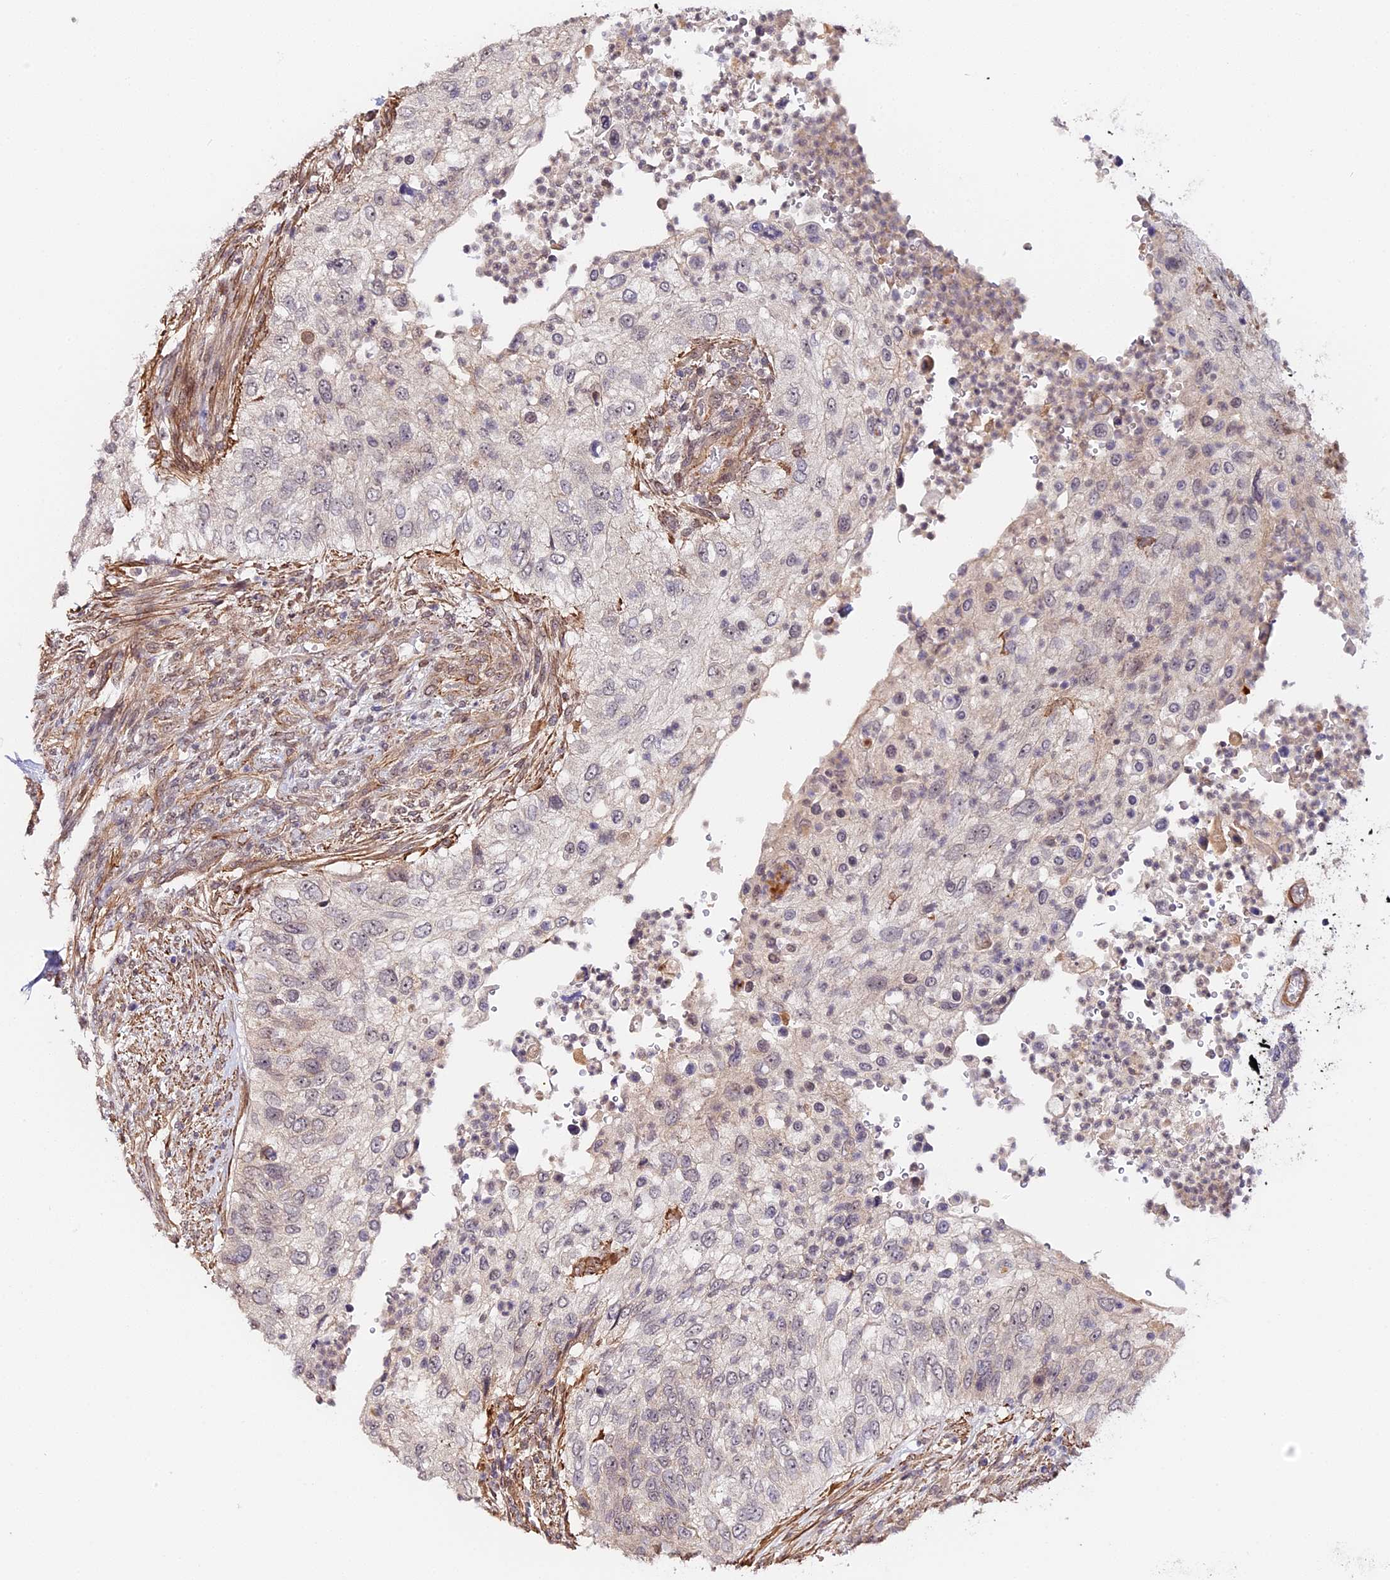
{"staining": {"intensity": "negative", "quantity": "none", "location": "none"}, "tissue": "urothelial cancer", "cell_type": "Tumor cells", "image_type": "cancer", "snomed": [{"axis": "morphology", "description": "Urothelial carcinoma, High grade"}, {"axis": "topography", "description": "Urinary bladder"}], "caption": "Tumor cells show no significant protein expression in urothelial cancer.", "gene": "IMPACT", "patient": {"sex": "female", "age": 60}}